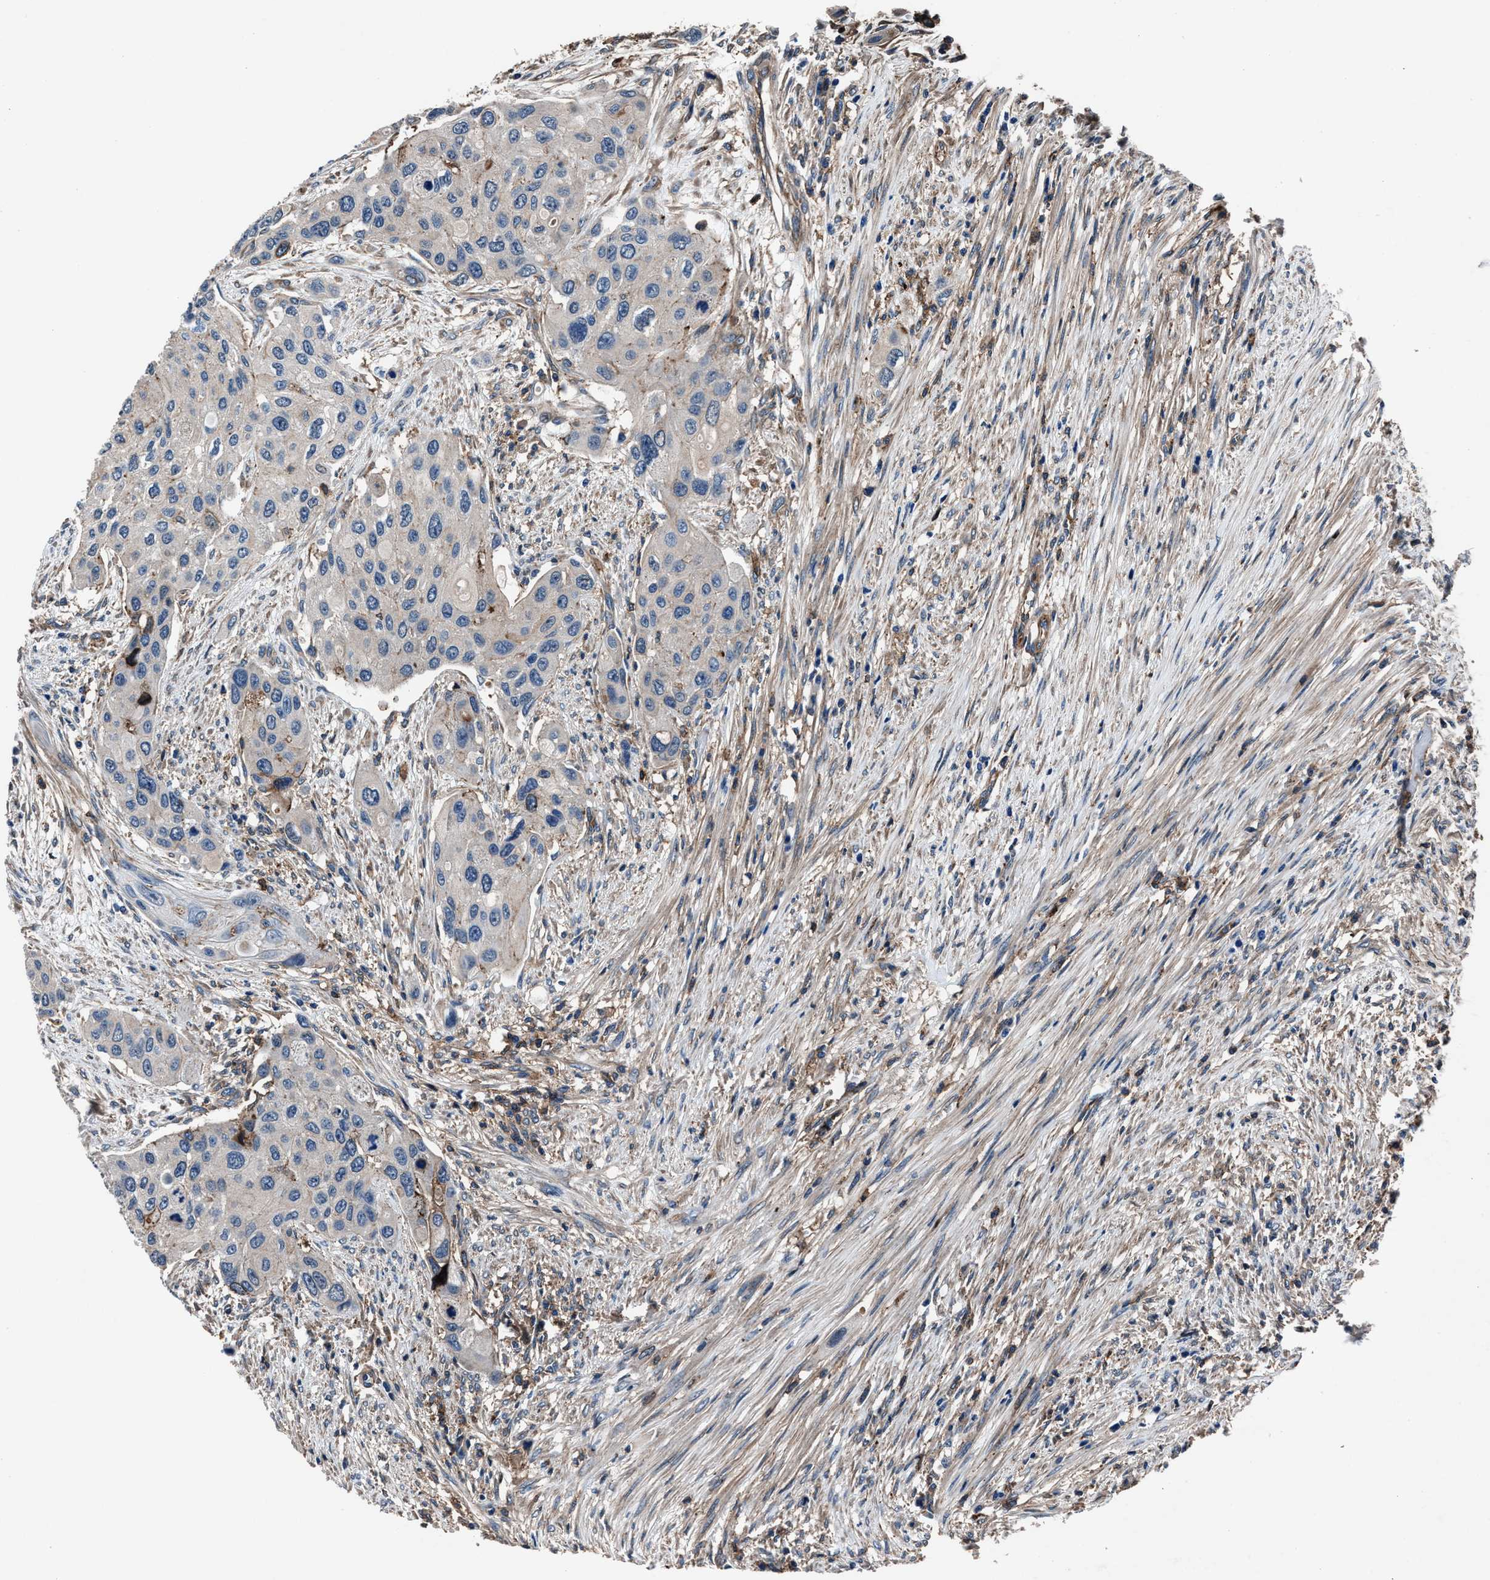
{"staining": {"intensity": "negative", "quantity": "none", "location": "none"}, "tissue": "urothelial cancer", "cell_type": "Tumor cells", "image_type": "cancer", "snomed": [{"axis": "morphology", "description": "Urothelial carcinoma, High grade"}, {"axis": "topography", "description": "Urinary bladder"}], "caption": "Tumor cells are negative for brown protein staining in urothelial cancer. Nuclei are stained in blue.", "gene": "MFSD11", "patient": {"sex": "female", "age": 56}}